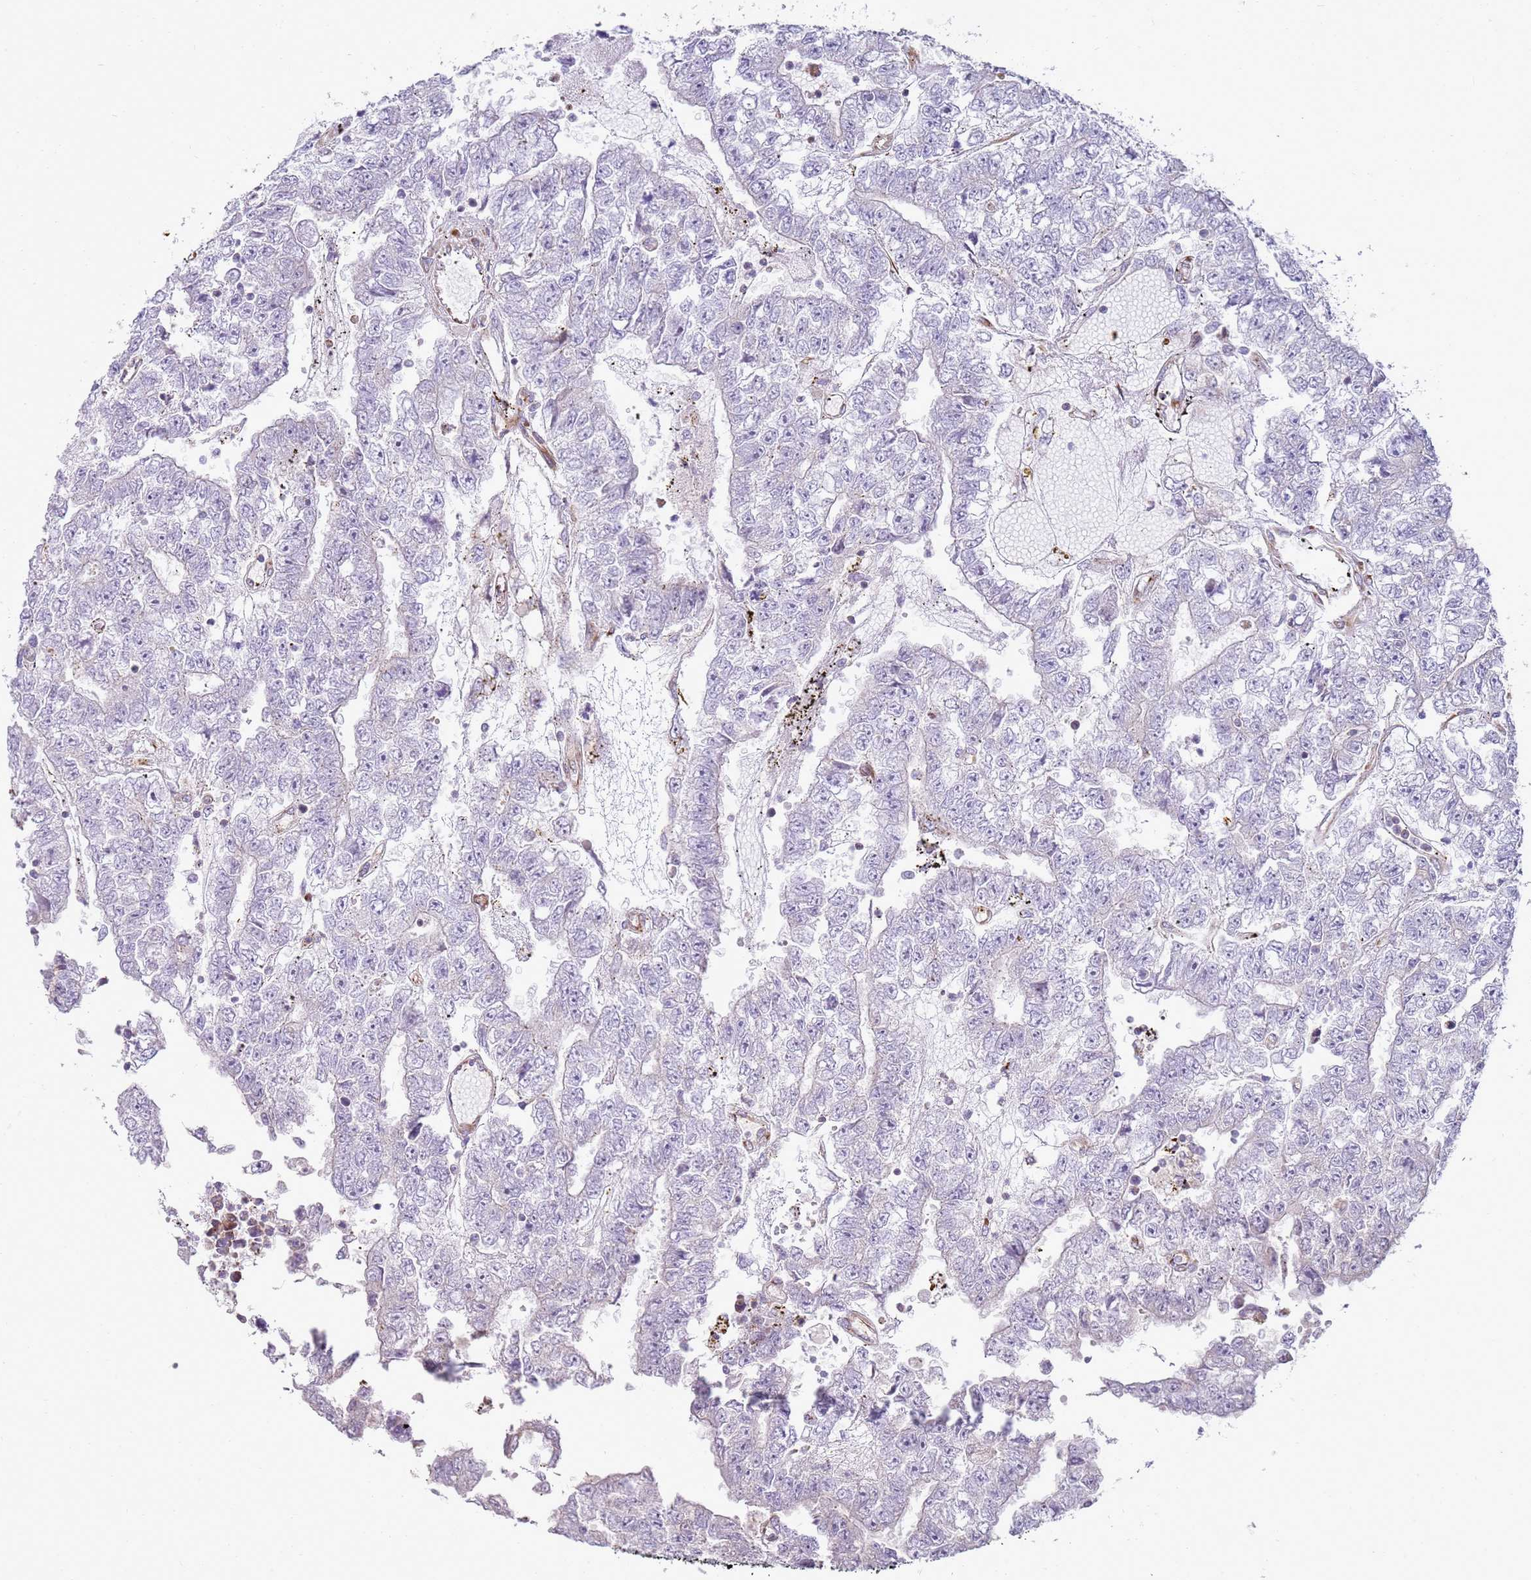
{"staining": {"intensity": "negative", "quantity": "none", "location": "none"}, "tissue": "testis cancer", "cell_type": "Tumor cells", "image_type": "cancer", "snomed": [{"axis": "morphology", "description": "Carcinoma, Embryonal, NOS"}, {"axis": "topography", "description": "Testis"}], "caption": "Immunohistochemistry (IHC) photomicrograph of human testis embryonal carcinoma stained for a protein (brown), which exhibits no expression in tumor cells.", "gene": "GRAP", "patient": {"sex": "male", "age": 25}}